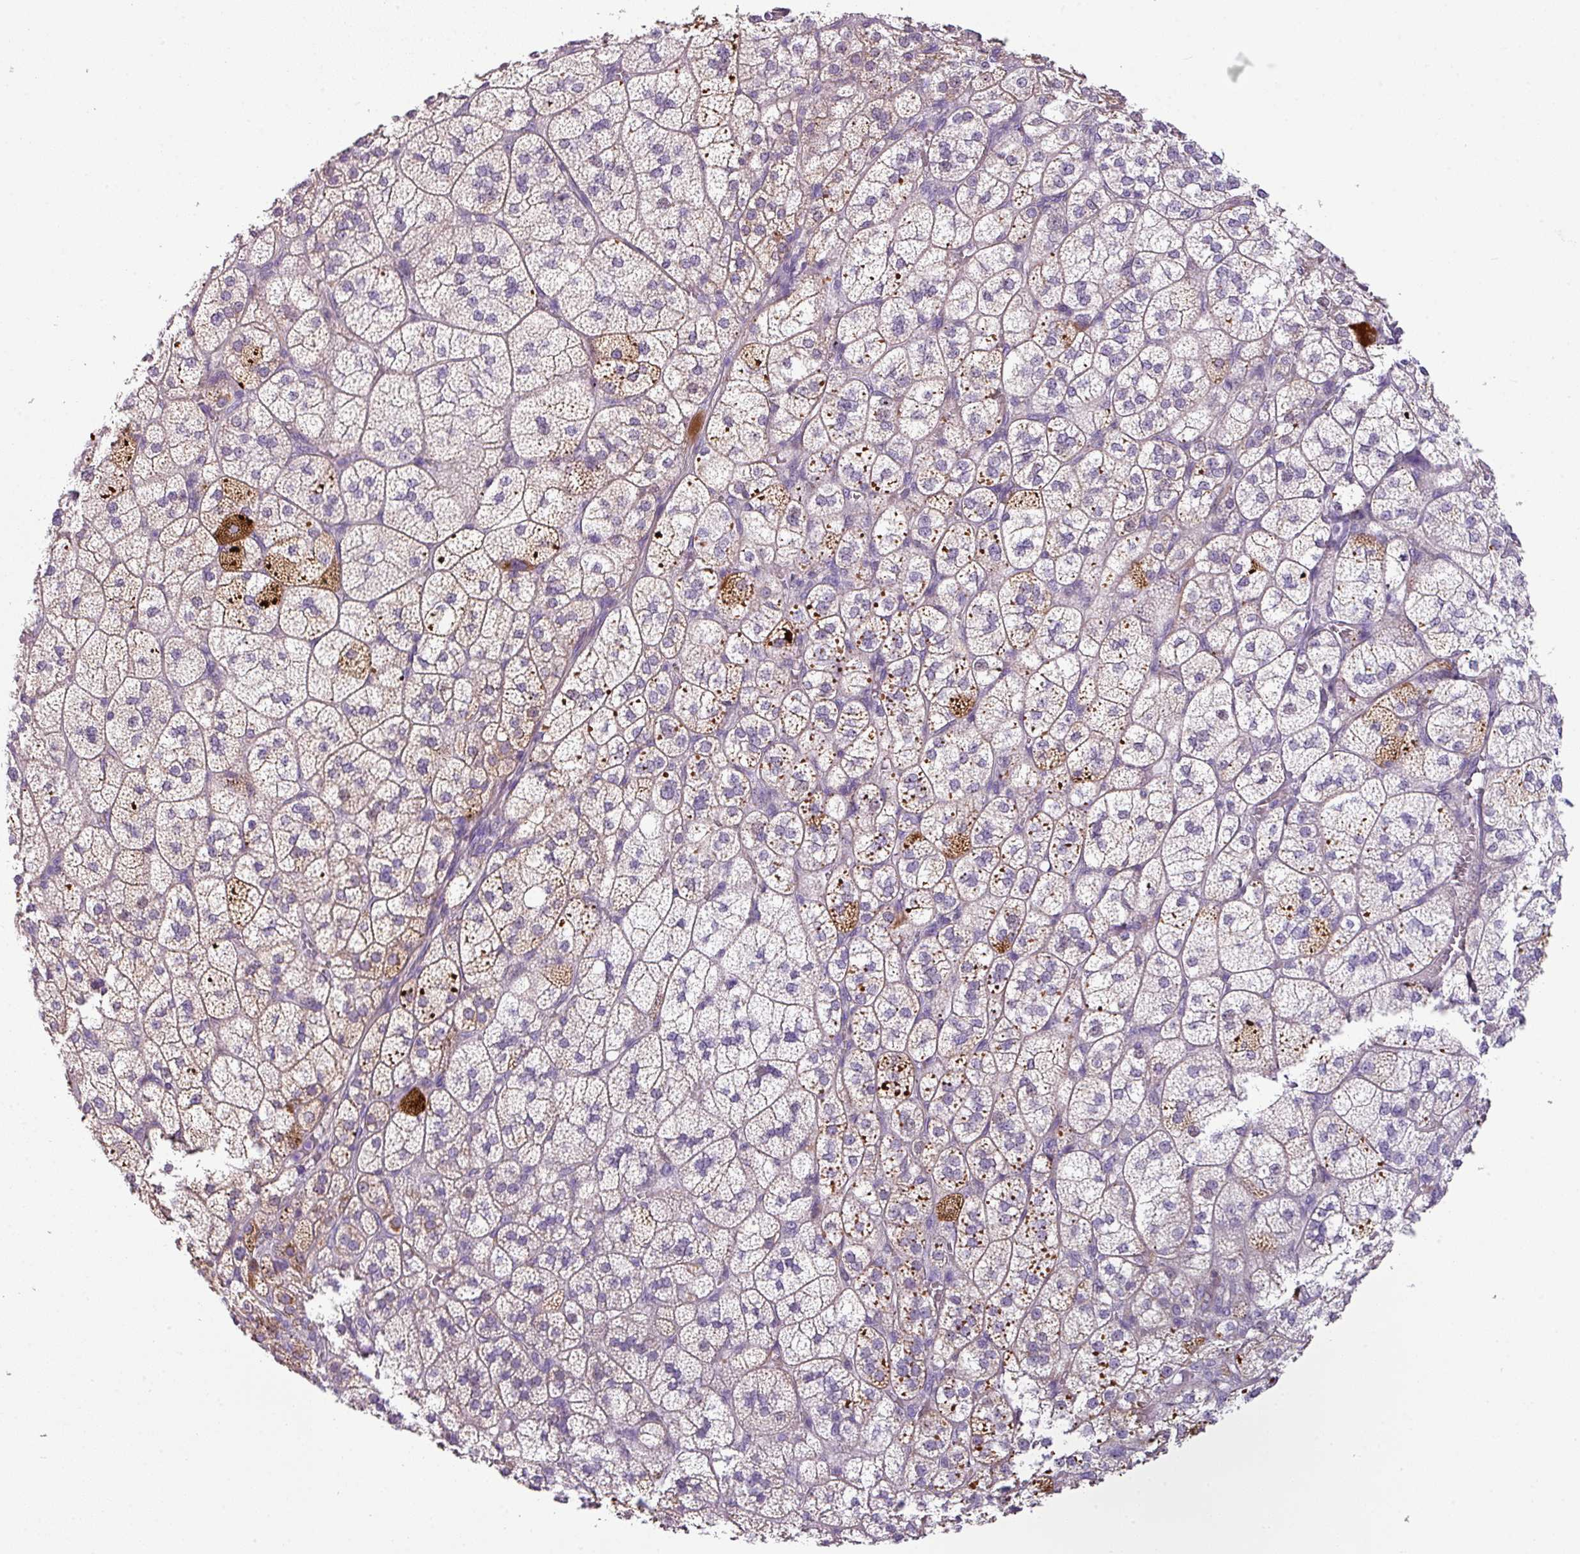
{"staining": {"intensity": "strong", "quantity": "25%-75%", "location": "cytoplasmic/membranous"}, "tissue": "adrenal gland", "cell_type": "Glandular cells", "image_type": "normal", "snomed": [{"axis": "morphology", "description": "Normal tissue, NOS"}, {"axis": "topography", "description": "Adrenal gland"}], "caption": "Strong cytoplasmic/membranous expression is seen in about 25%-75% of glandular cells in normal adrenal gland. (Stains: DAB in brown, nuclei in blue, Microscopy: brightfield microscopy at high magnification).", "gene": "TMEM178B", "patient": {"sex": "female", "age": 60}}